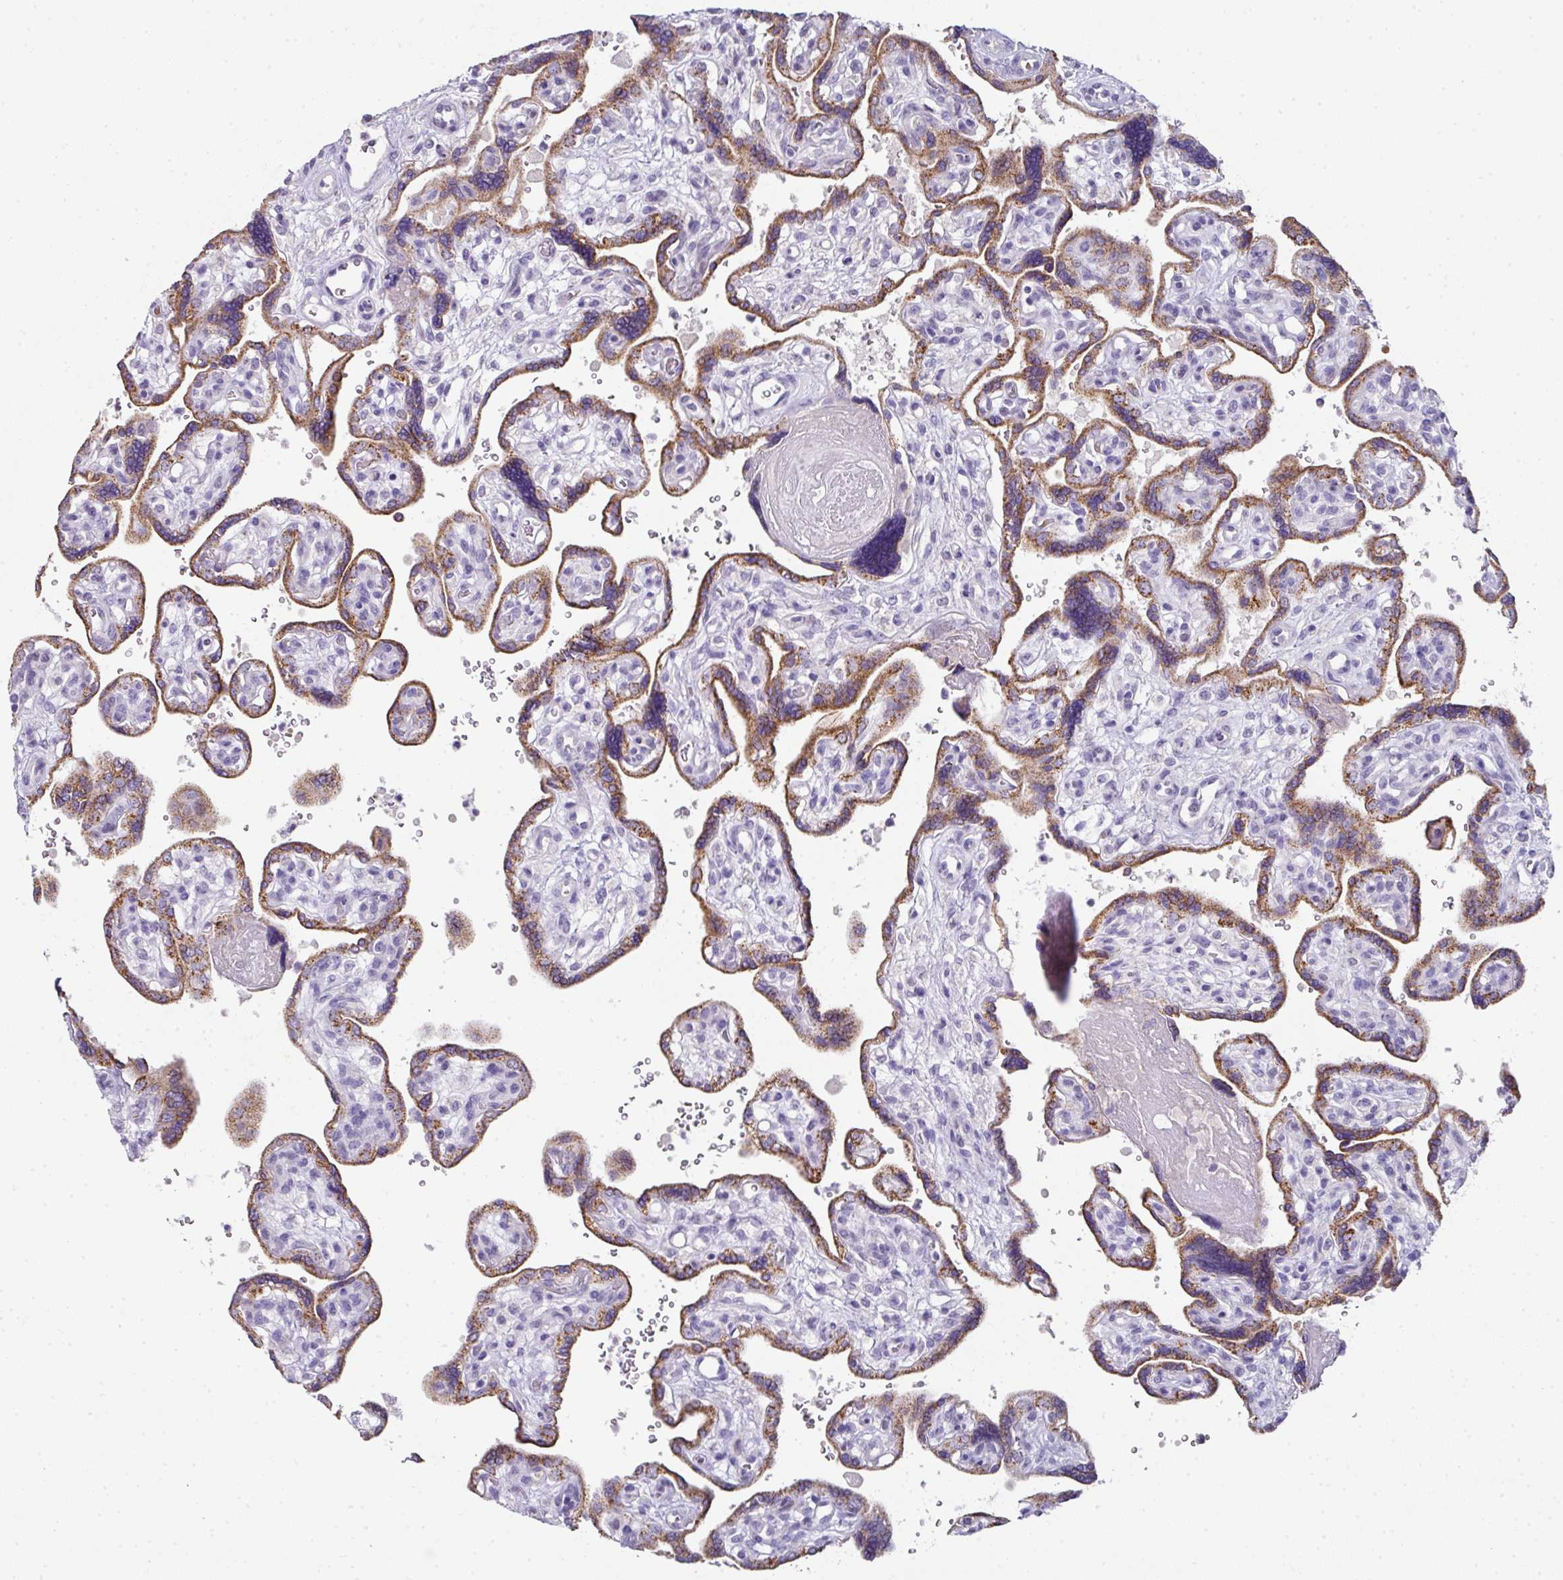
{"staining": {"intensity": "moderate", "quantity": ">75%", "location": "cytoplasmic/membranous"}, "tissue": "placenta", "cell_type": "Trophoblastic cells", "image_type": "normal", "snomed": [{"axis": "morphology", "description": "Normal tissue, NOS"}, {"axis": "topography", "description": "Placenta"}], "caption": "Human placenta stained for a protein (brown) reveals moderate cytoplasmic/membranous positive expression in approximately >75% of trophoblastic cells.", "gene": "ANKRD18A", "patient": {"sex": "female", "age": 39}}